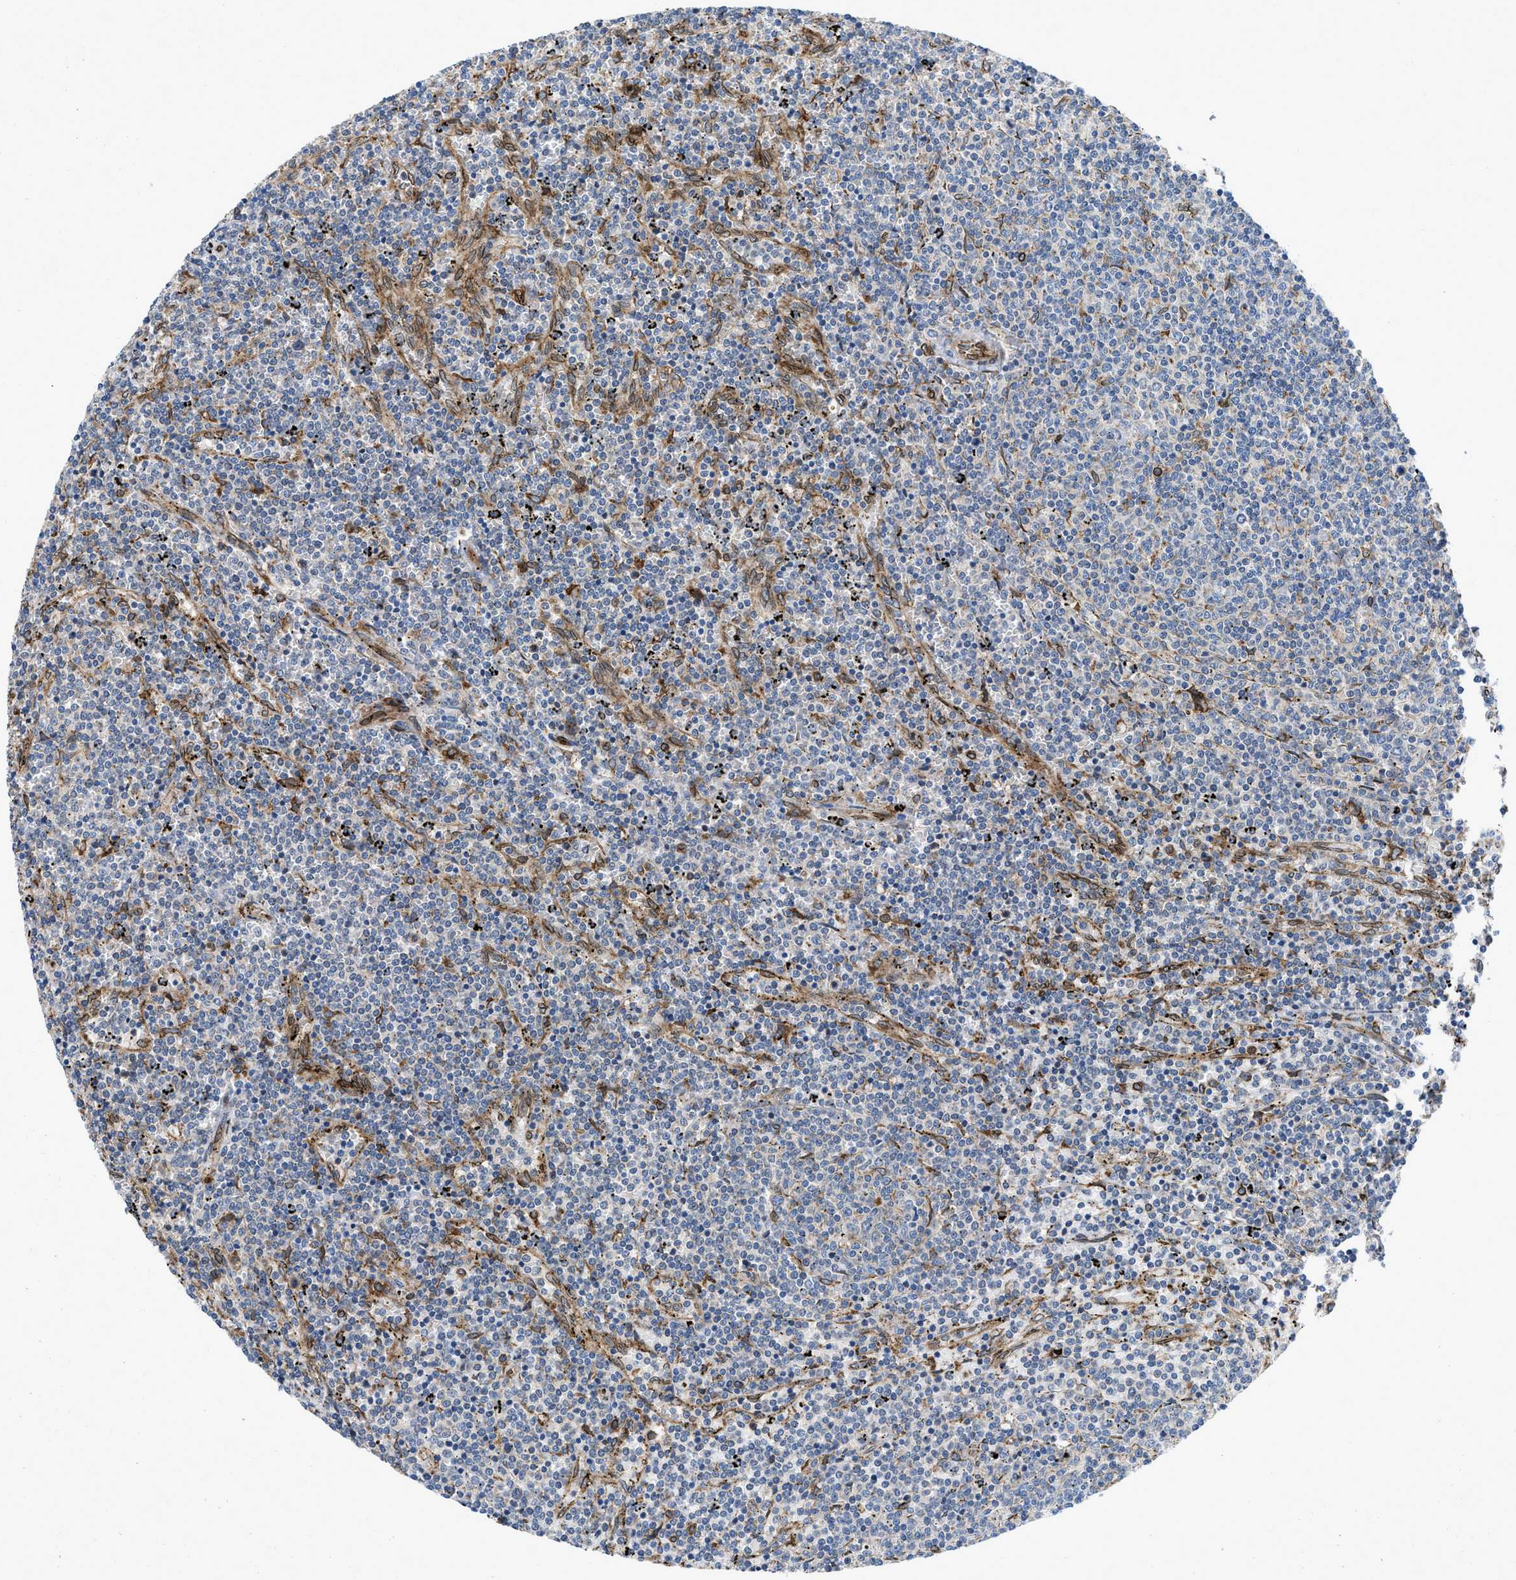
{"staining": {"intensity": "negative", "quantity": "none", "location": "none"}, "tissue": "lymphoma", "cell_type": "Tumor cells", "image_type": "cancer", "snomed": [{"axis": "morphology", "description": "Malignant lymphoma, non-Hodgkin's type, Low grade"}, {"axis": "topography", "description": "Spleen"}], "caption": "IHC photomicrograph of neoplastic tissue: human low-grade malignant lymphoma, non-Hodgkin's type stained with DAB displays no significant protein positivity in tumor cells.", "gene": "ERLIN2", "patient": {"sex": "female", "age": 50}}